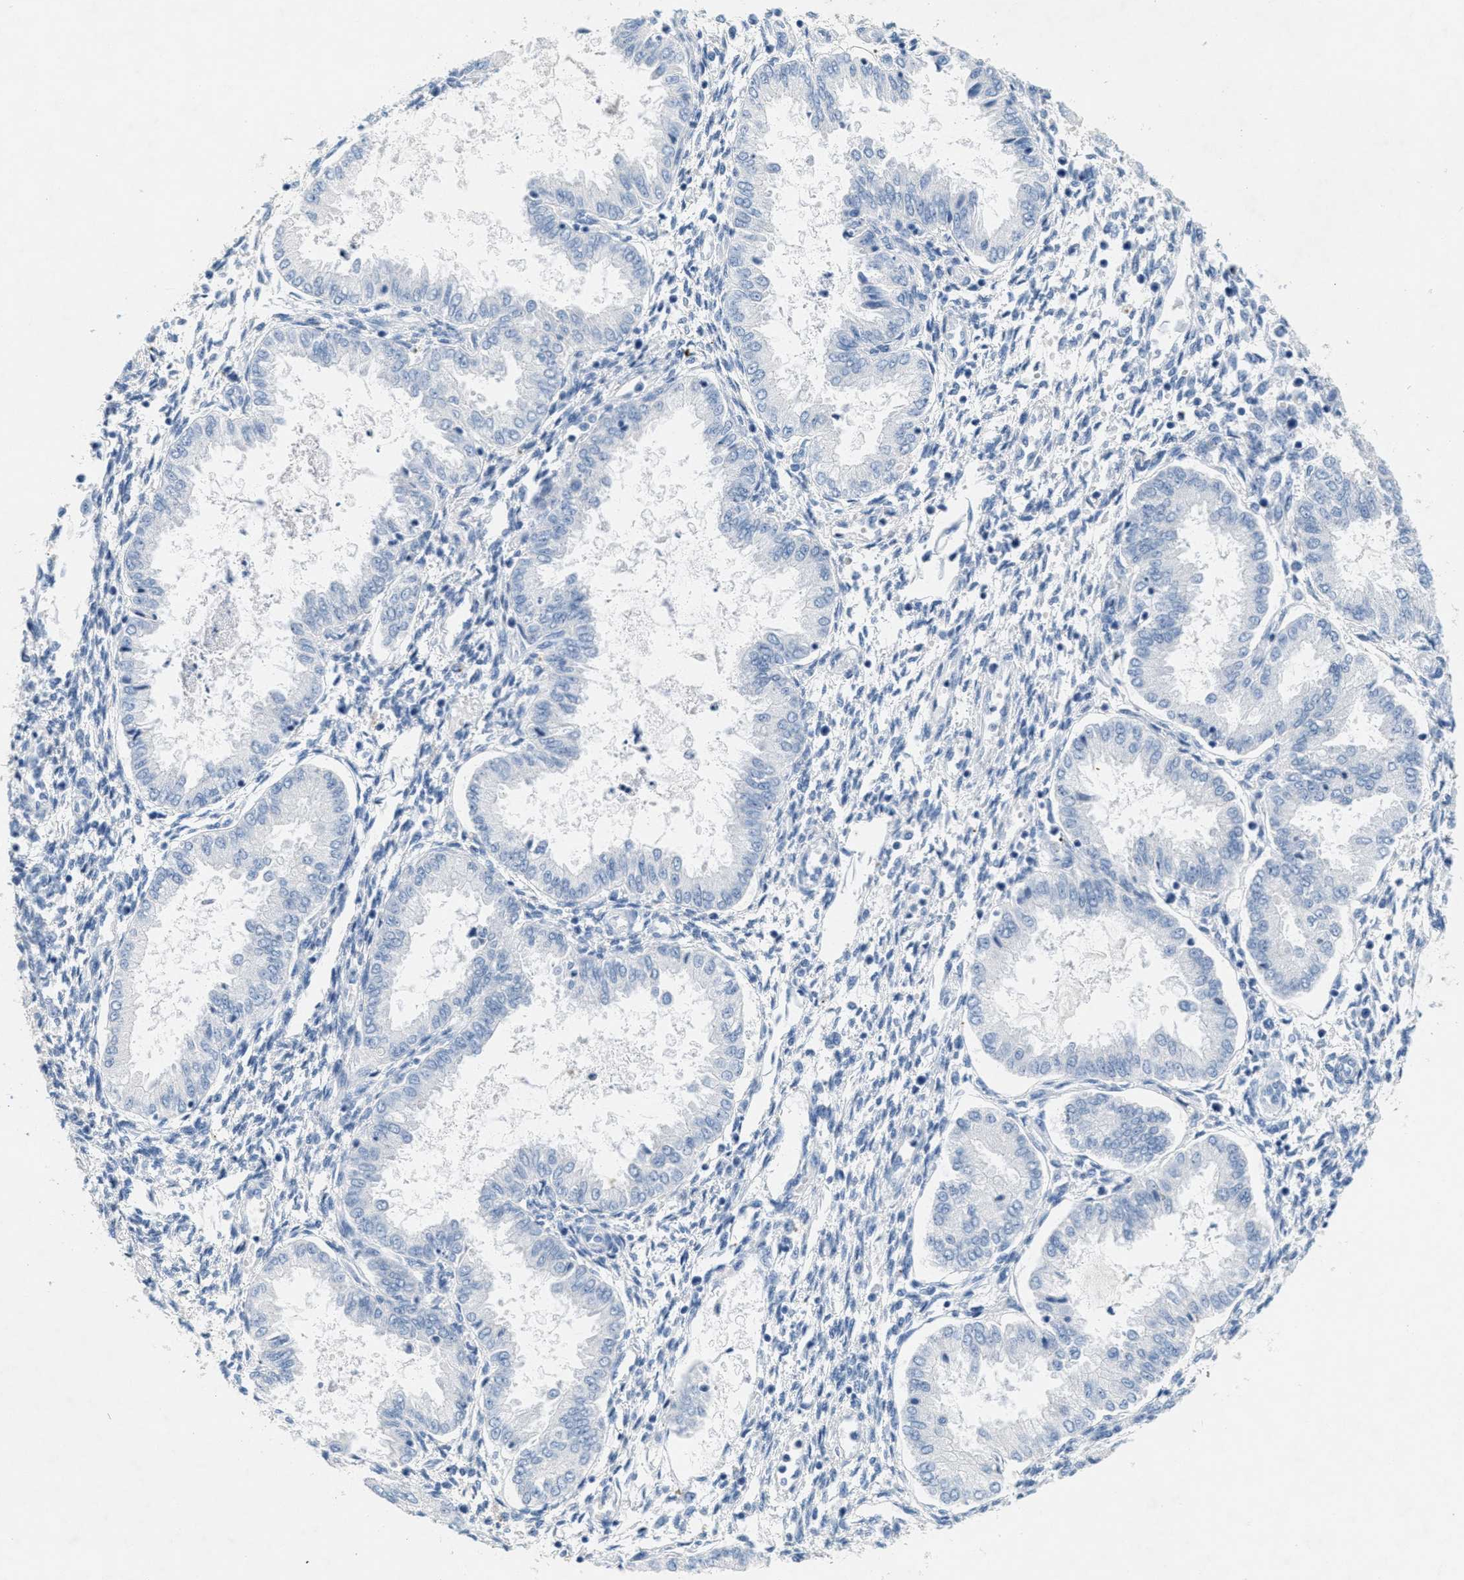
{"staining": {"intensity": "negative", "quantity": "none", "location": "none"}, "tissue": "endometrium", "cell_type": "Cells in endometrial stroma", "image_type": "normal", "snomed": [{"axis": "morphology", "description": "Normal tissue, NOS"}, {"axis": "topography", "description": "Endometrium"}], "caption": "This is an IHC histopathology image of benign endometrium. There is no expression in cells in endometrial stroma.", "gene": "GPM6A", "patient": {"sex": "female", "age": 33}}